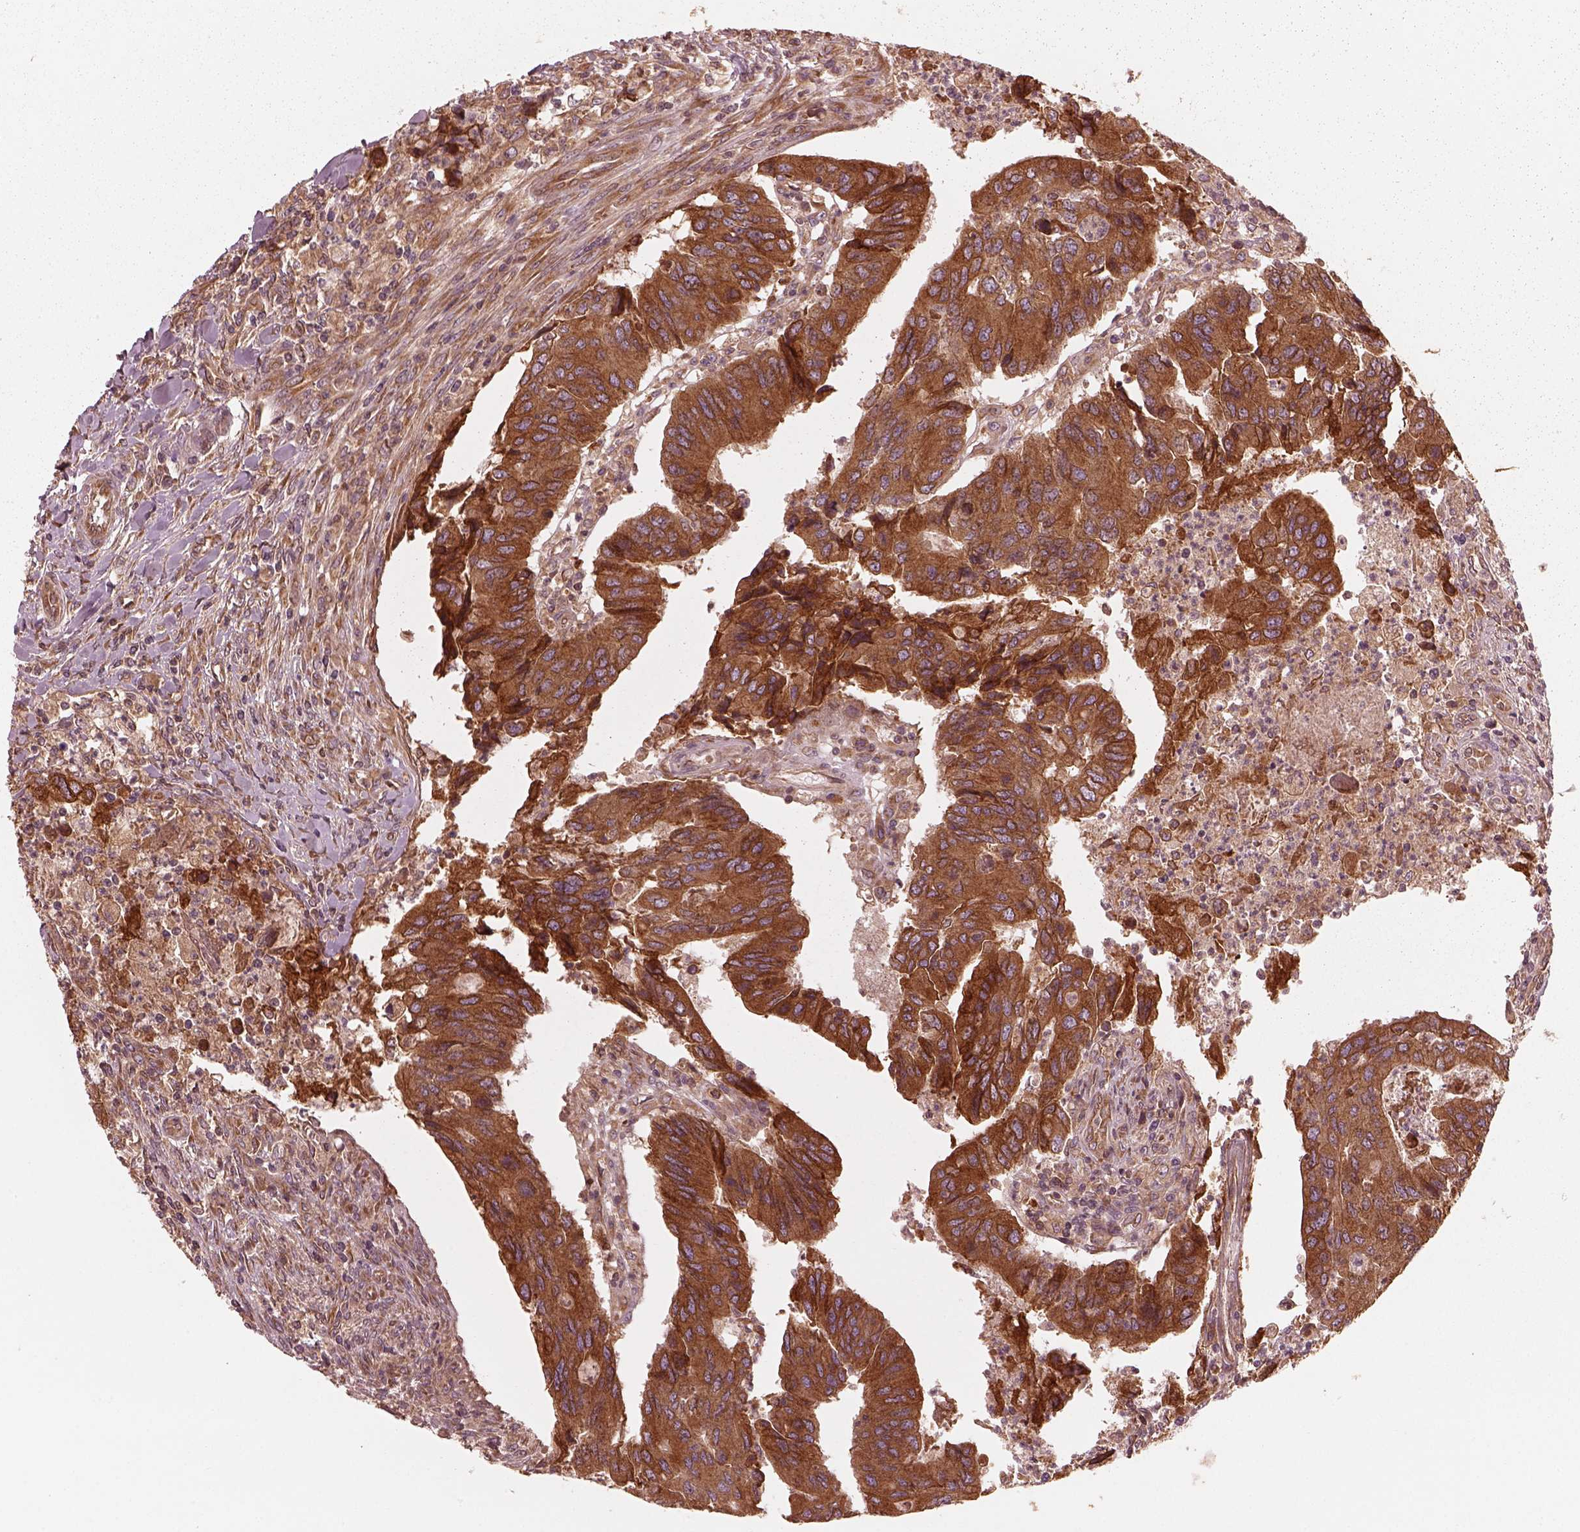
{"staining": {"intensity": "strong", "quantity": ">75%", "location": "cytoplasmic/membranous"}, "tissue": "colorectal cancer", "cell_type": "Tumor cells", "image_type": "cancer", "snomed": [{"axis": "morphology", "description": "Adenocarcinoma, NOS"}, {"axis": "topography", "description": "Colon"}], "caption": "Protein analysis of adenocarcinoma (colorectal) tissue demonstrates strong cytoplasmic/membranous positivity in about >75% of tumor cells. (Brightfield microscopy of DAB IHC at high magnification).", "gene": "PIK3R2", "patient": {"sex": "female", "age": 67}}